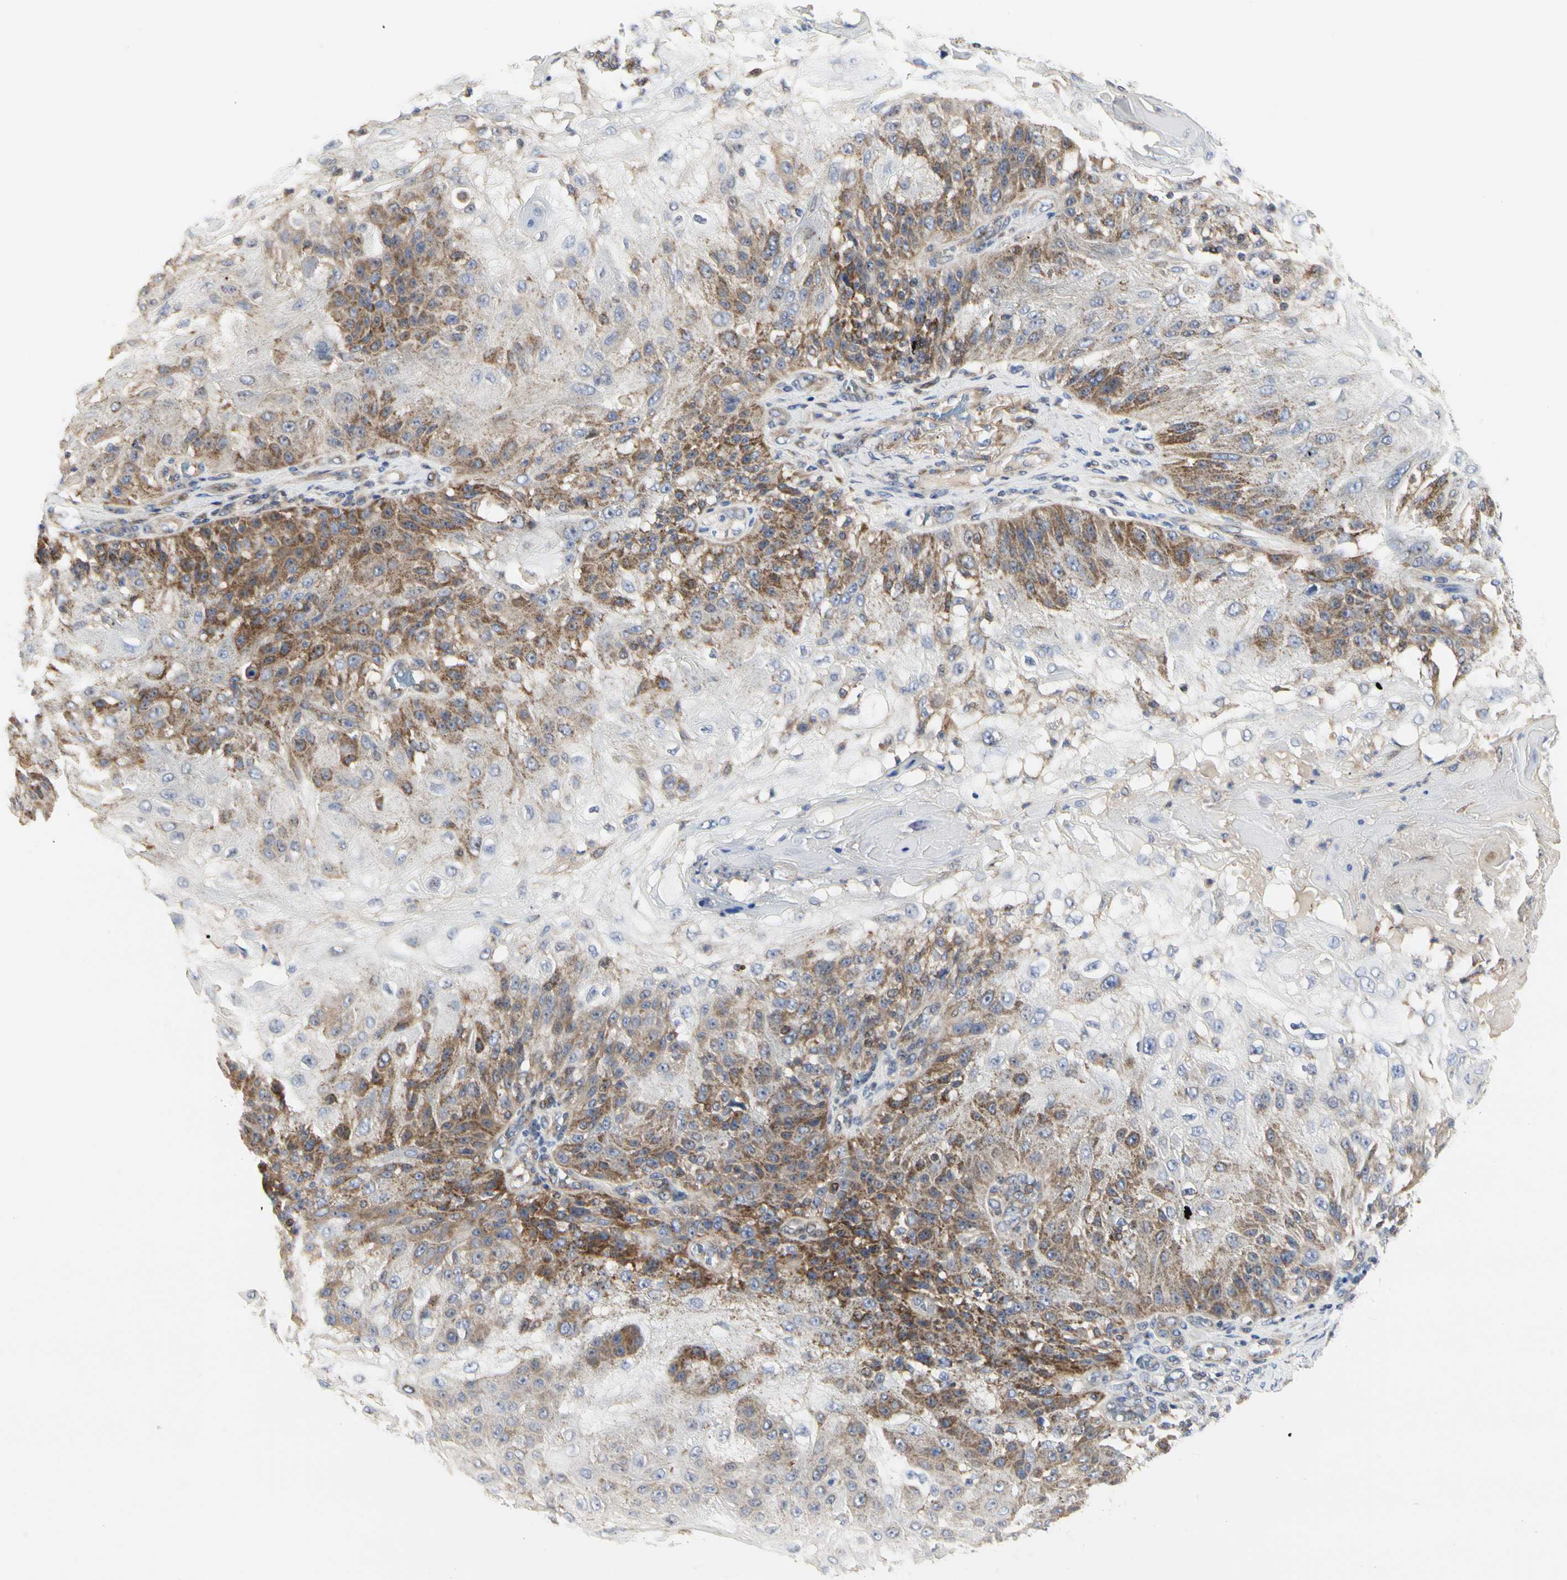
{"staining": {"intensity": "moderate", "quantity": "25%-75%", "location": "cytoplasmic/membranous"}, "tissue": "skin cancer", "cell_type": "Tumor cells", "image_type": "cancer", "snomed": [{"axis": "morphology", "description": "Normal tissue, NOS"}, {"axis": "morphology", "description": "Squamous cell carcinoma, NOS"}, {"axis": "topography", "description": "Skin"}], "caption": "Human skin squamous cell carcinoma stained for a protein (brown) reveals moderate cytoplasmic/membranous positive staining in approximately 25%-75% of tumor cells.", "gene": "SHANK2", "patient": {"sex": "female", "age": 83}}